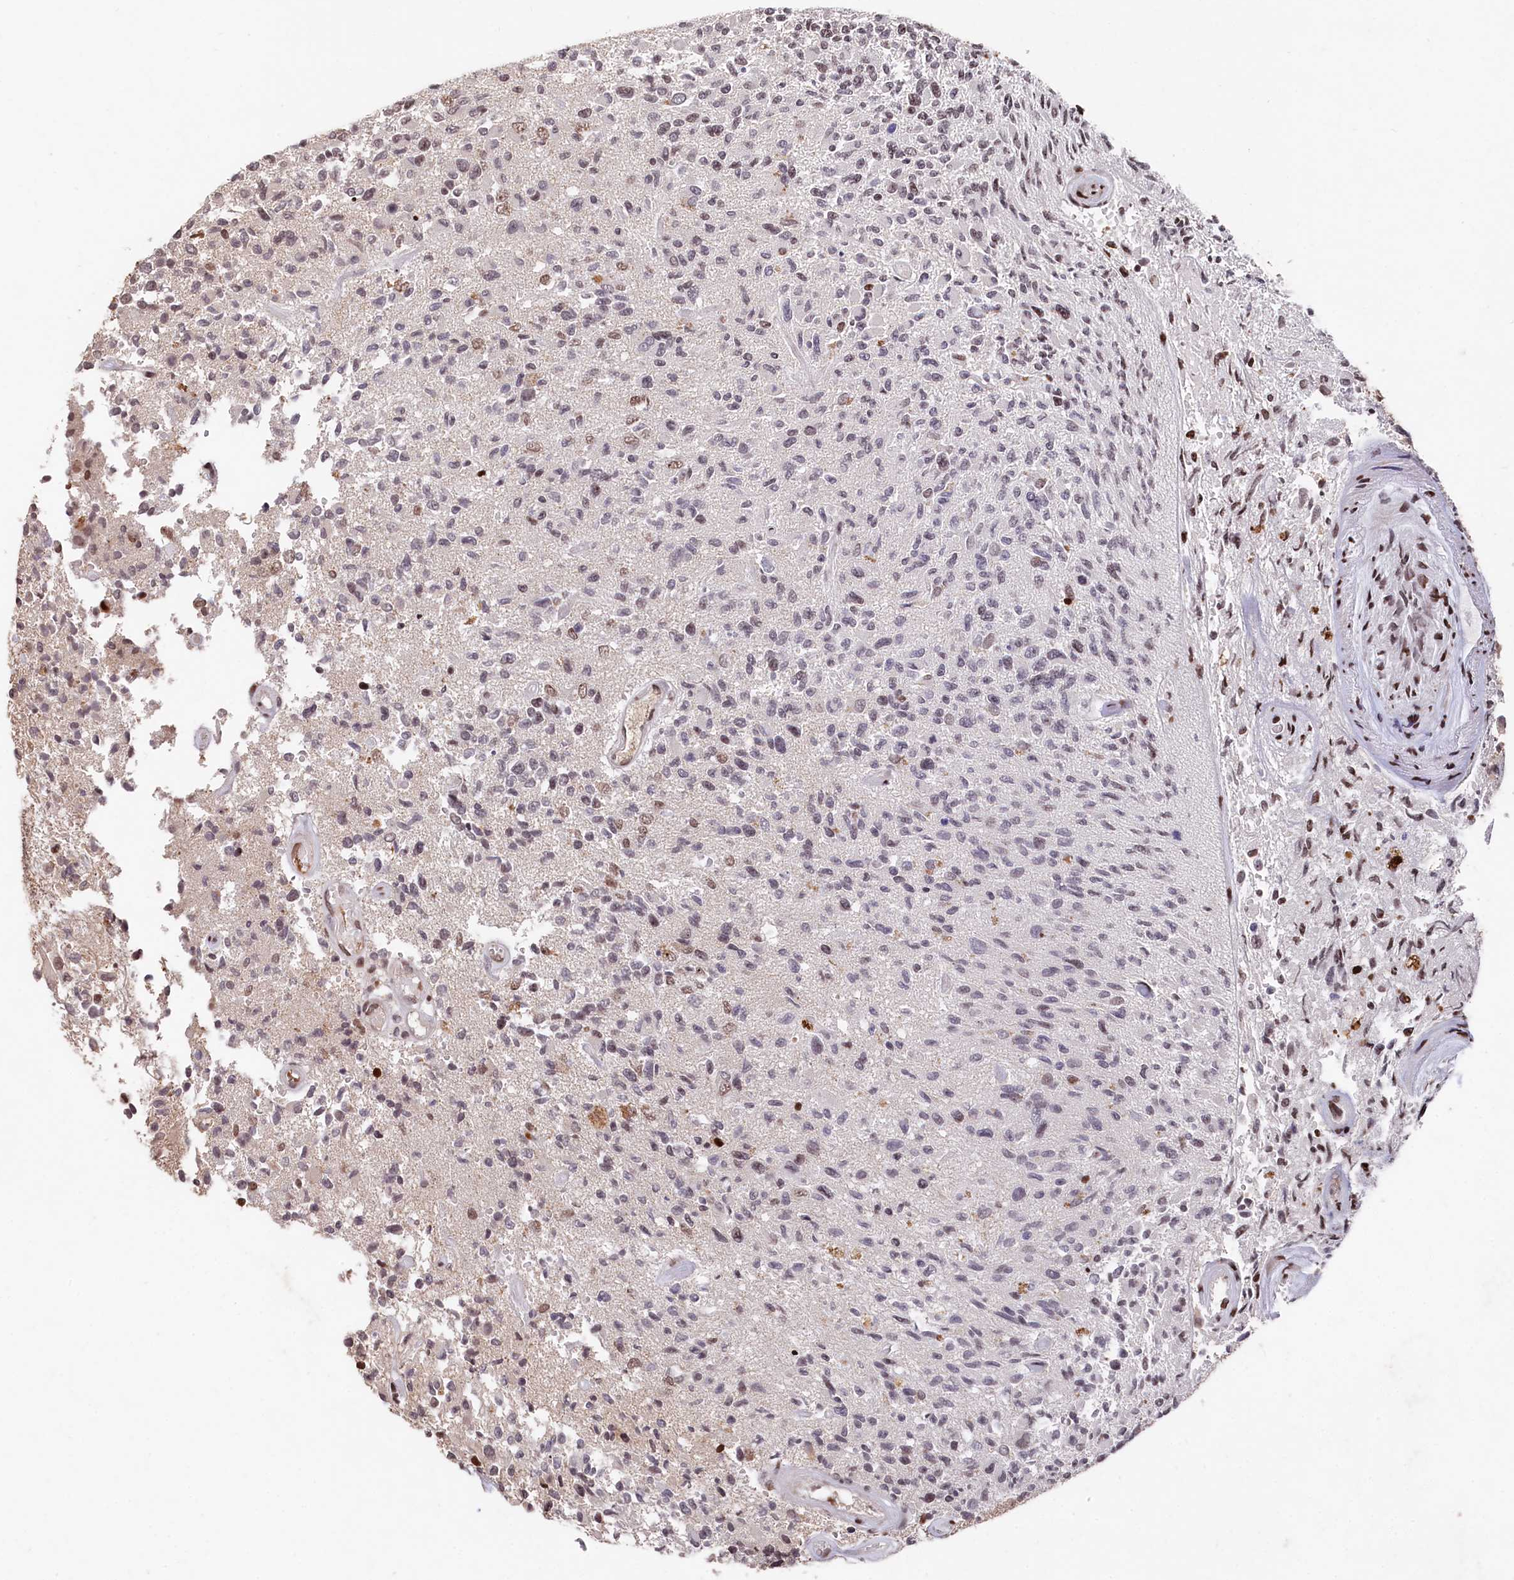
{"staining": {"intensity": "moderate", "quantity": "<25%", "location": "nuclear"}, "tissue": "glioma", "cell_type": "Tumor cells", "image_type": "cancer", "snomed": [{"axis": "morphology", "description": "Glioma, malignant, High grade"}, {"axis": "morphology", "description": "Glioblastoma, NOS"}, {"axis": "topography", "description": "Brain"}], "caption": "Moderate nuclear positivity is present in approximately <25% of tumor cells in malignant glioma (high-grade).", "gene": "MCF2L2", "patient": {"sex": "male", "age": 60}}